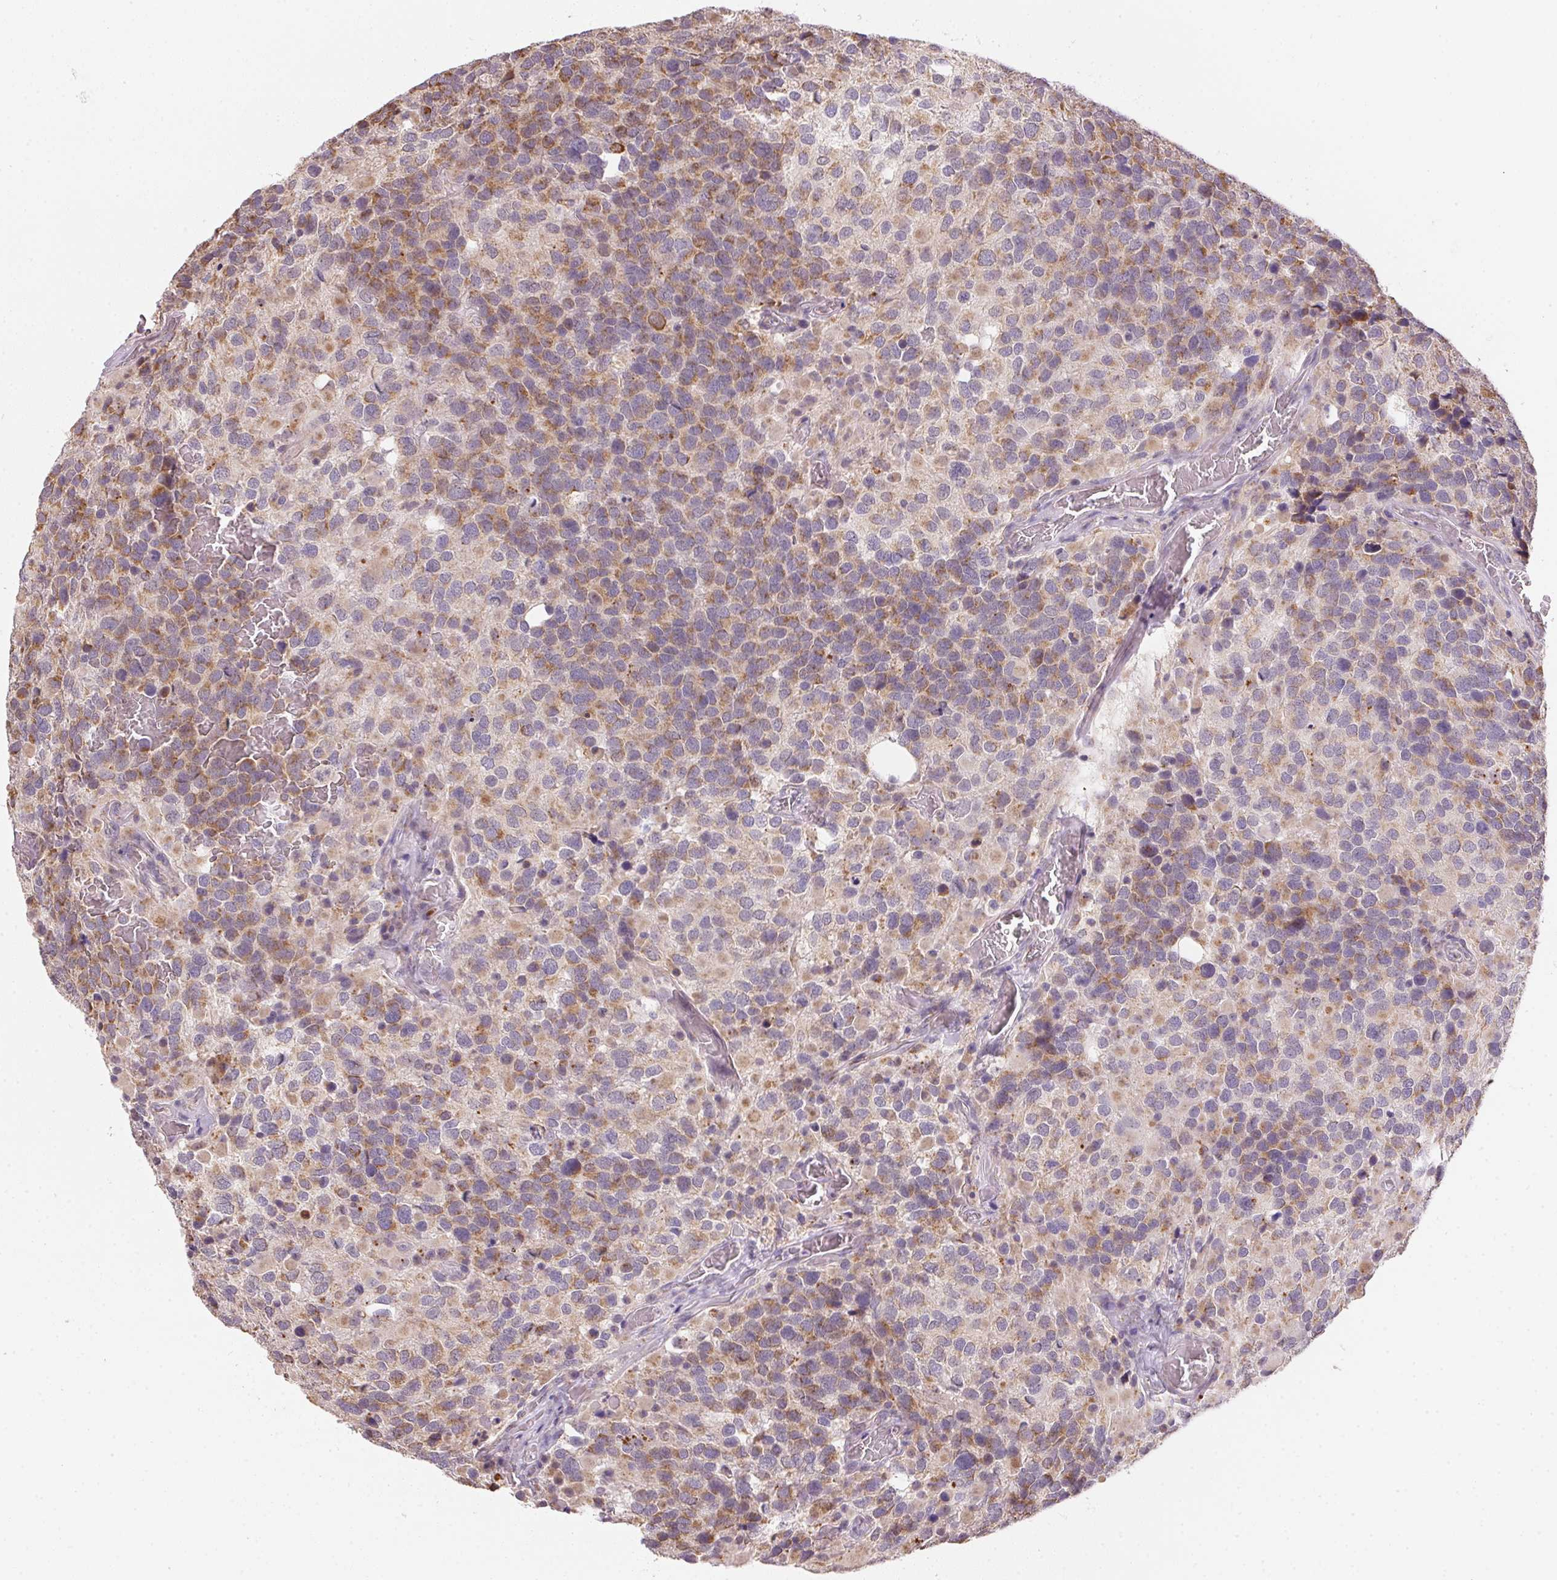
{"staining": {"intensity": "moderate", "quantity": ">75%", "location": "cytoplasmic/membranous"}, "tissue": "glioma", "cell_type": "Tumor cells", "image_type": "cancer", "snomed": [{"axis": "morphology", "description": "Glioma, malignant, High grade"}, {"axis": "topography", "description": "Brain"}], "caption": "This is an image of immunohistochemistry (IHC) staining of glioma, which shows moderate staining in the cytoplasmic/membranous of tumor cells.", "gene": "METTL13", "patient": {"sex": "female", "age": 40}}